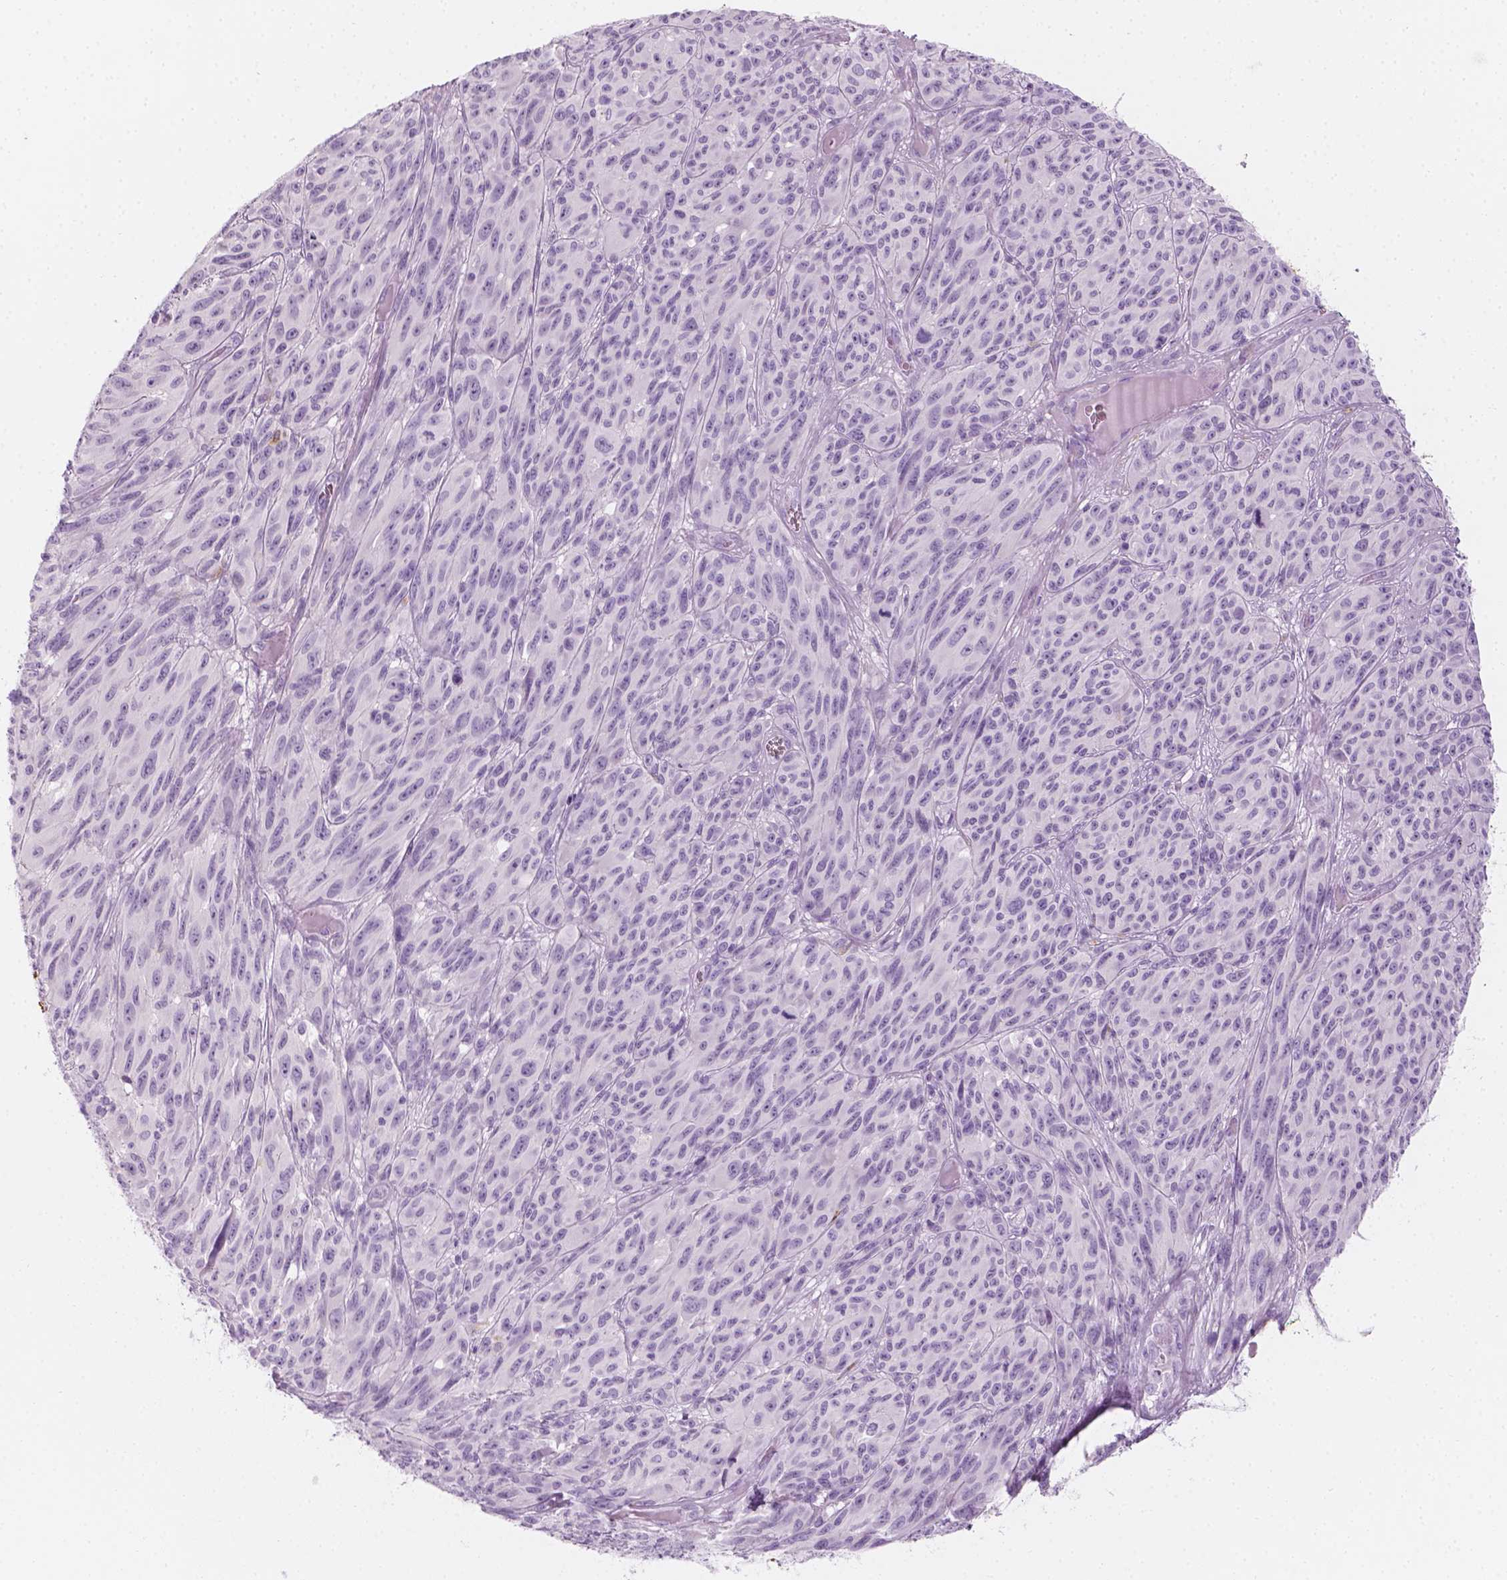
{"staining": {"intensity": "negative", "quantity": "none", "location": "none"}, "tissue": "melanoma", "cell_type": "Tumor cells", "image_type": "cancer", "snomed": [{"axis": "morphology", "description": "Malignant melanoma, NOS"}, {"axis": "topography", "description": "Vulva, labia, clitoris and Bartholin´s gland, NO"}], "caption": "Protein analysis of melanoma demonstrates no significant staining in tumor cells.", "gene": "CES1", "patient": {"sex": "female", "age": 75}}